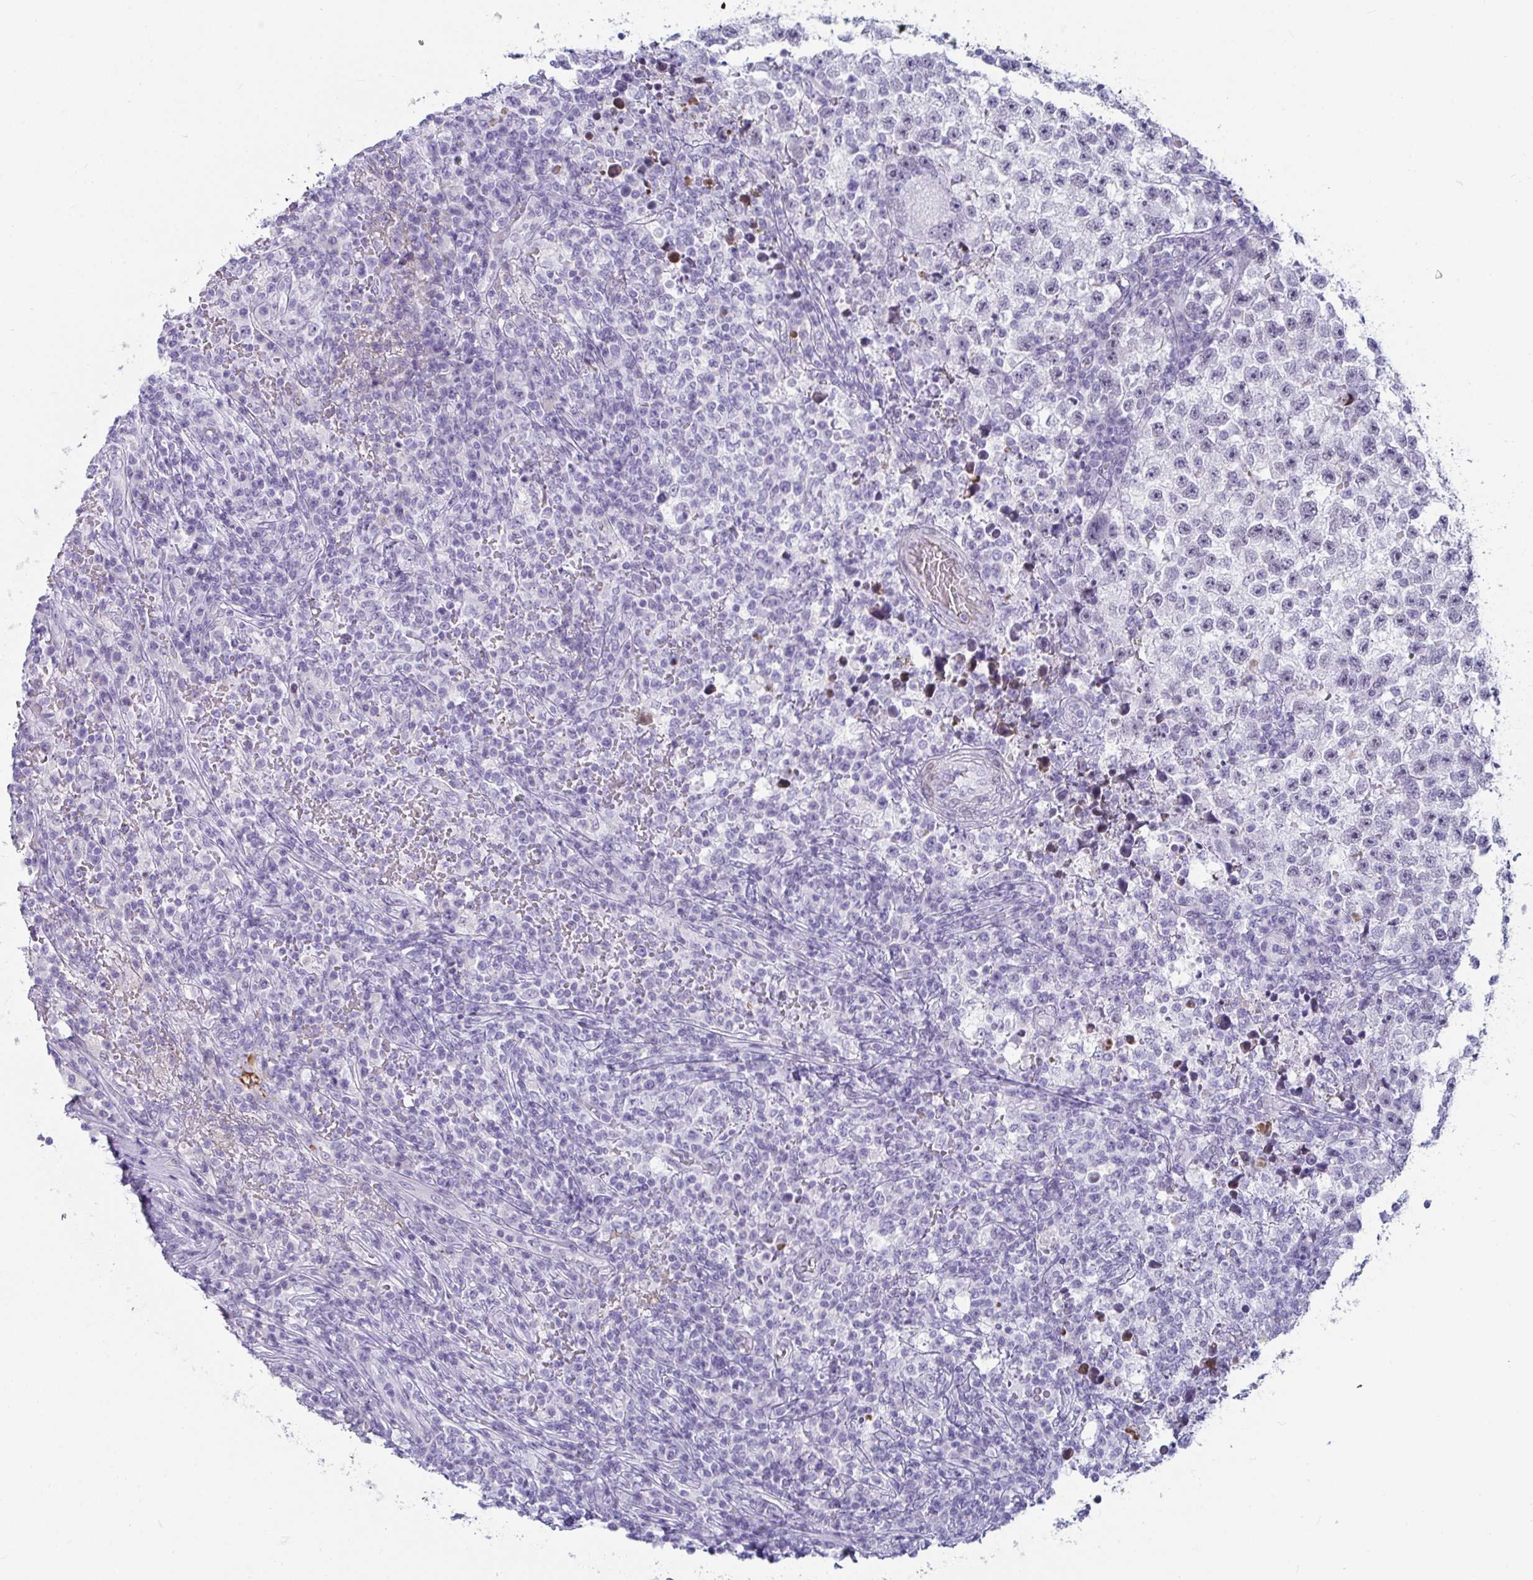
{"staining": {"intensity": "negative", "quantity": "none", "location": "none"}, "tissue": "testis cancer", "cell_type": "Tumor cells", "image_type": "cancer", "snomed": [{"axis": "morphology", "description": "Seminoma, NOS"}, {"axis": "topography", "description": "Testis"}], "caption": "Immunohistochemistry (IHC) micrograph of testis cancer stained for a protein (brown), which reveals no expression in tumor cells.", "gene": "NPY", "patient": {"sex": "male", "age": 22}}